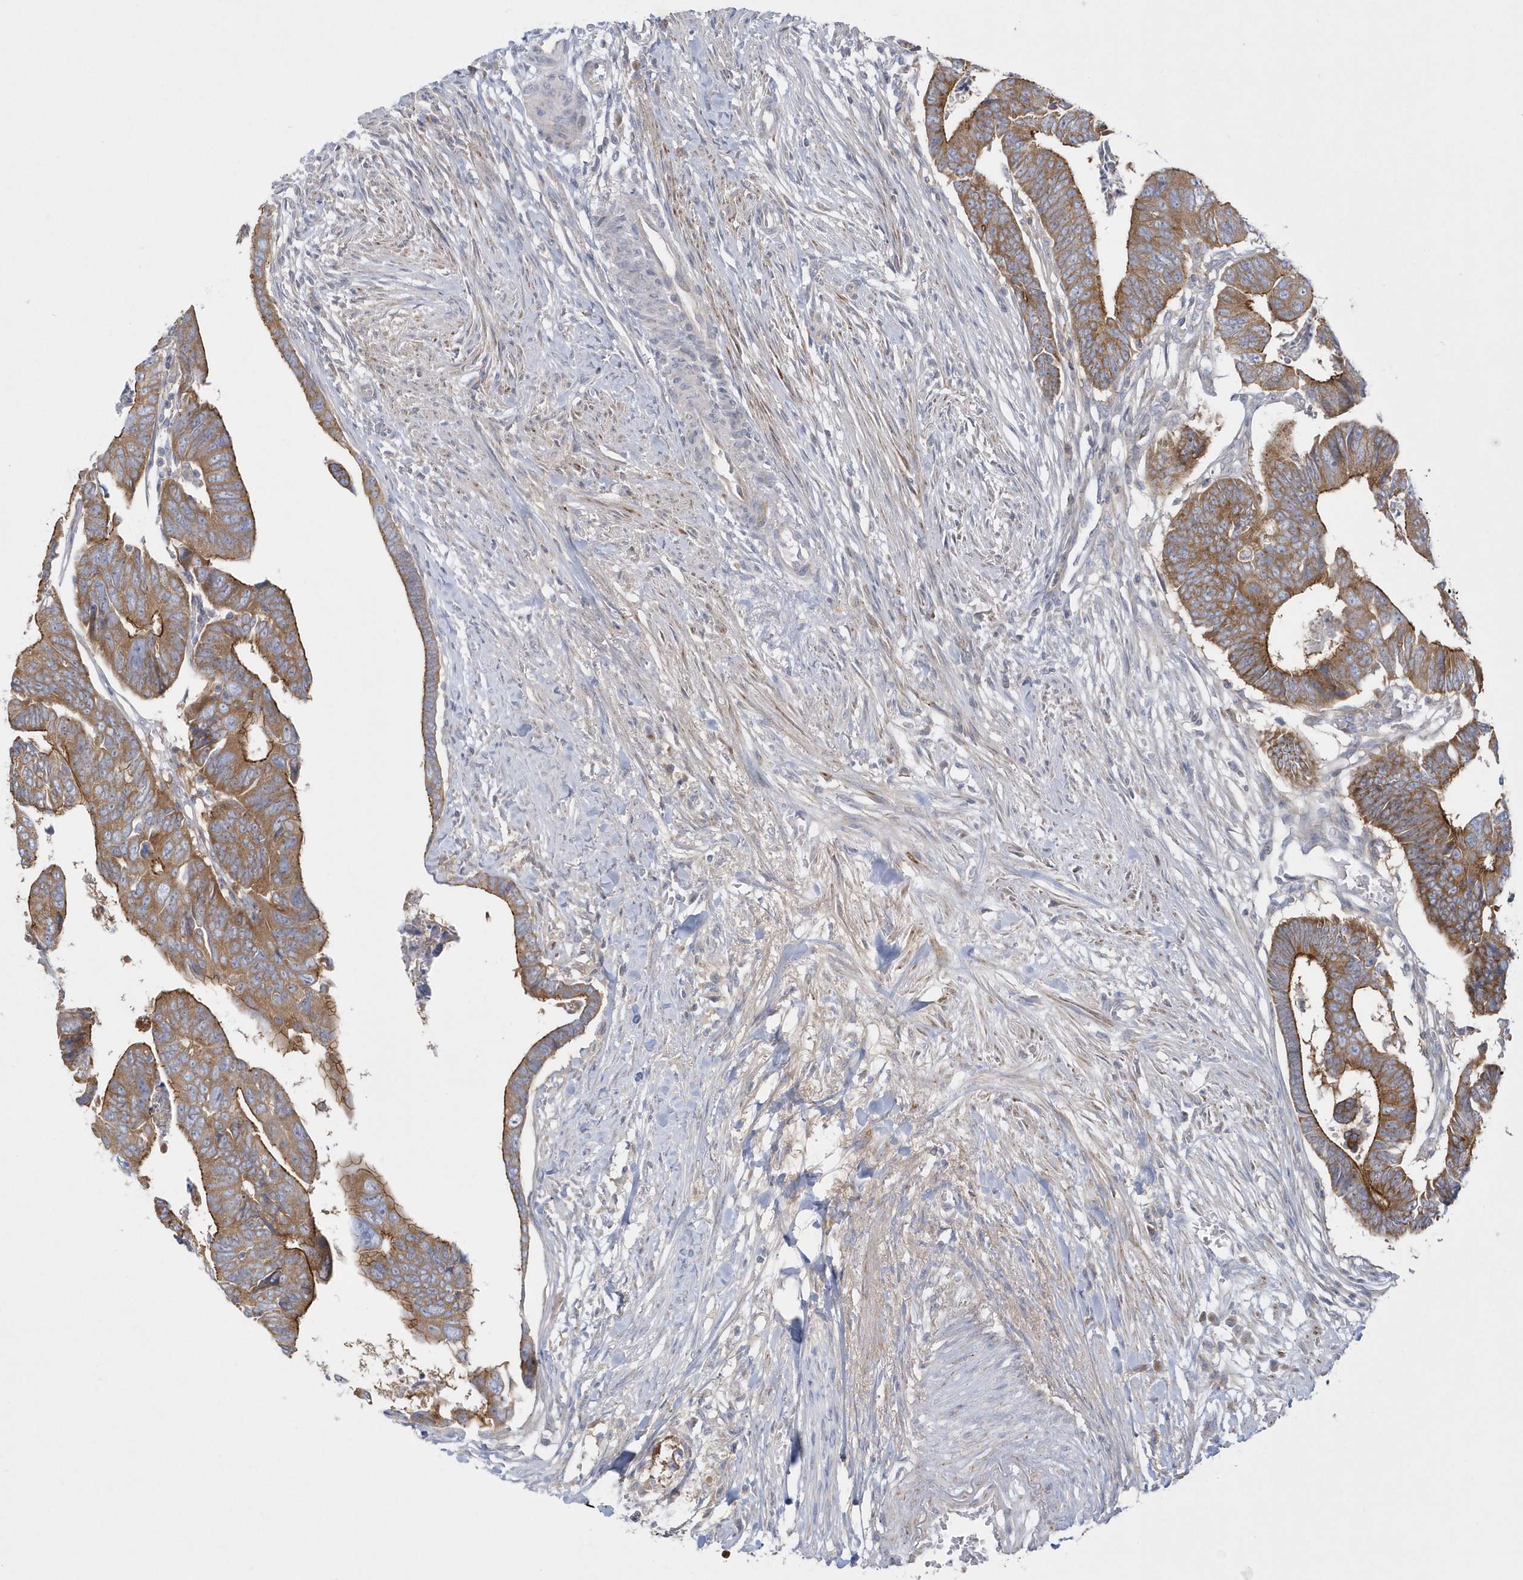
{"staining": {"intensity": "strong", "quantity": ">75%", "location": "cytoplasmic/membranous"}, "tissue": "colorectal cancer", "cell_type": "Tumor cells", "image_type": "cancer", "snomed": [{"axis": "morphology", "description": "Adenocarcinoma, NOS"}, {"axis": "topography", "description": "Rectum"}], "caption": "High-power microscopy captured an IHC micrograph of colorectal cancer (adenocarcinoma), revealing strong cytoplasmic/membranous positivity in about >75% of tumor cells.", "gene": "DNAJC18", "patient": {"sex": "female", "age": 65}}